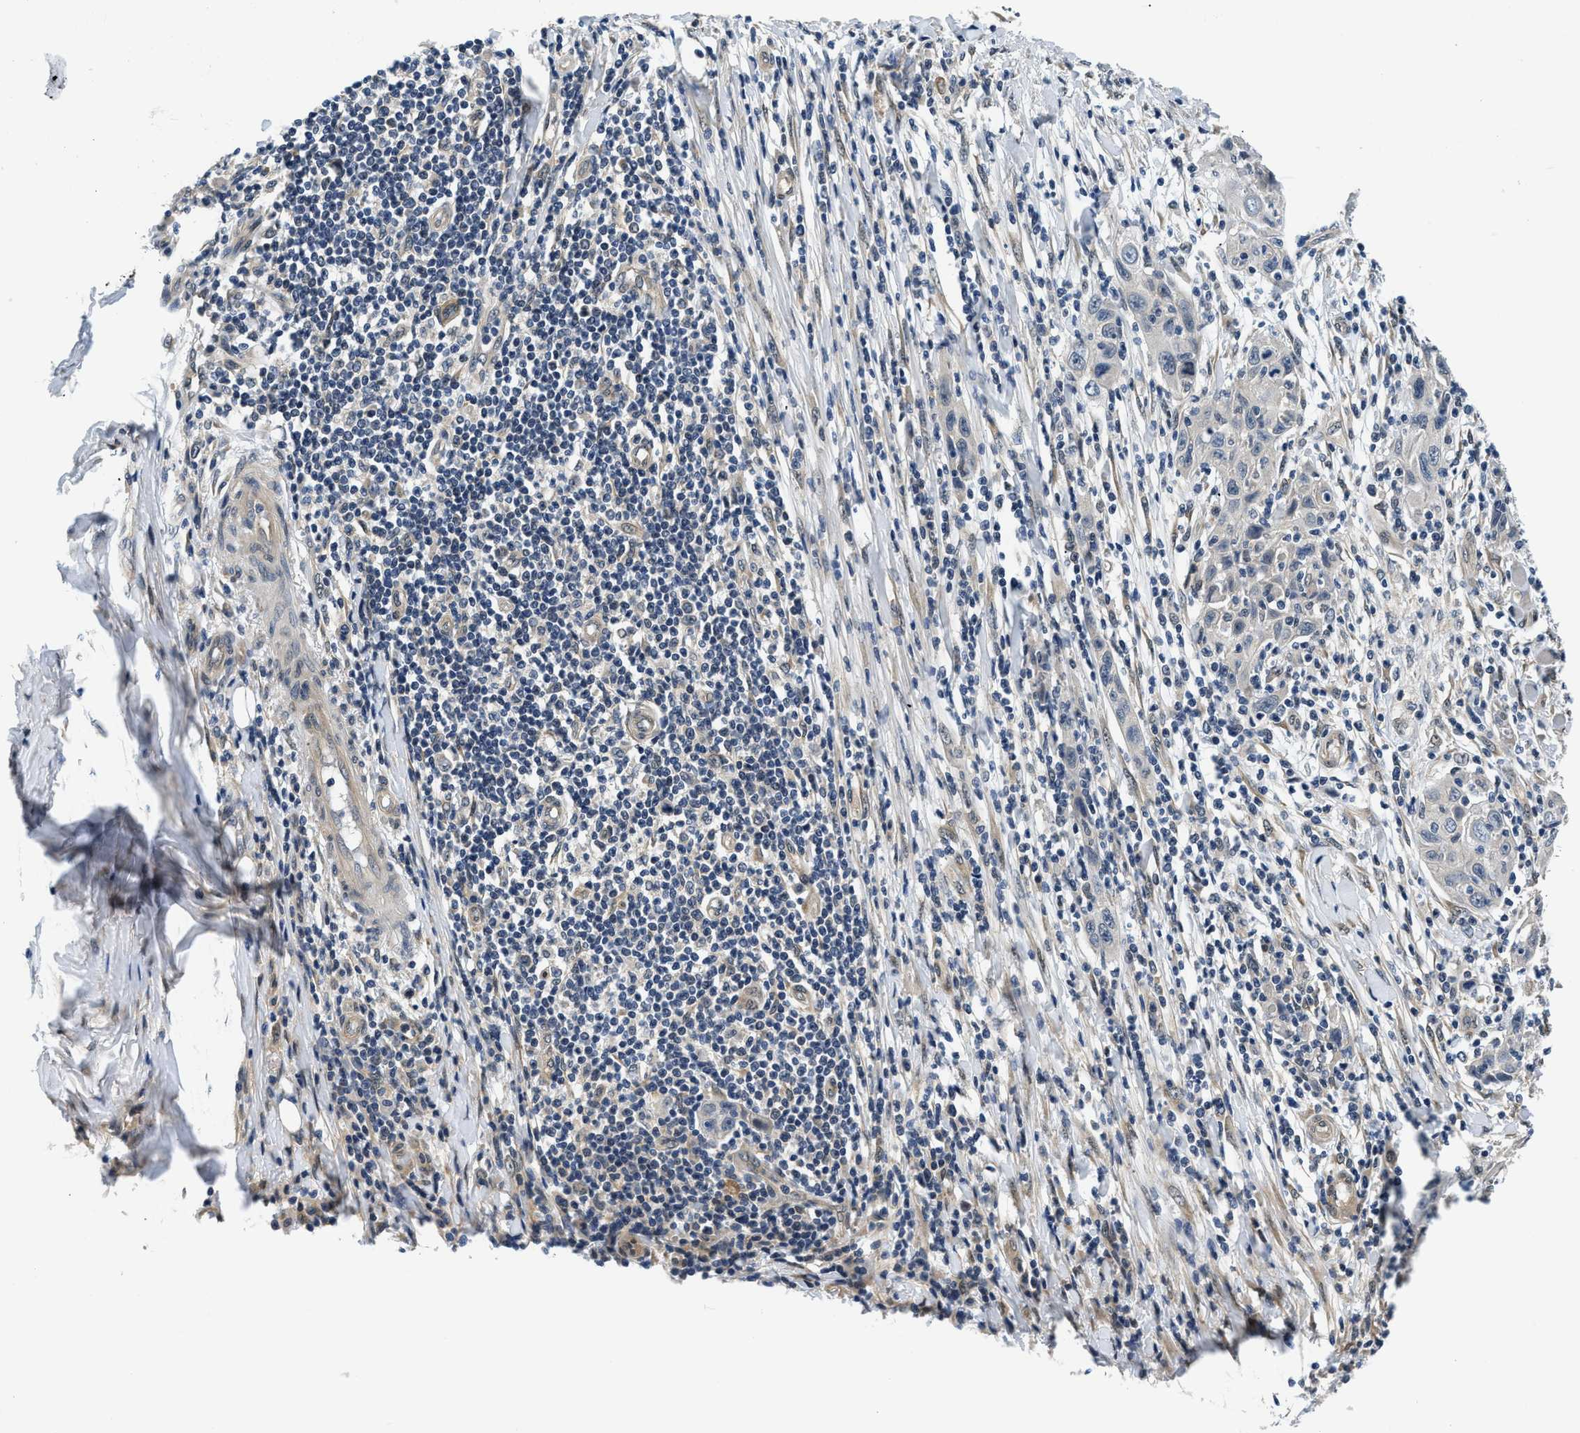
{"staining": {"intensity": "negative", "quantity": "none", "location": "none"}, "tissue": "skin cancer", "cell_type": "Tumor cells", "image_type": "cancer", "snomed": [{"axis": "morphology", "description": "Squamous cell carcinoma, NOS"}, {"axis": "topography", "description": "Skin"}], "caption": "A histopathology image of skin cancer stained for a protein reveals no brown staining in tumor cells. (DAB (3,3'-diaminobenzidine) immunohistochemistry, high magnification).", "gene": "SMAD4", "patient": {"sex": "female", "age": 88}}